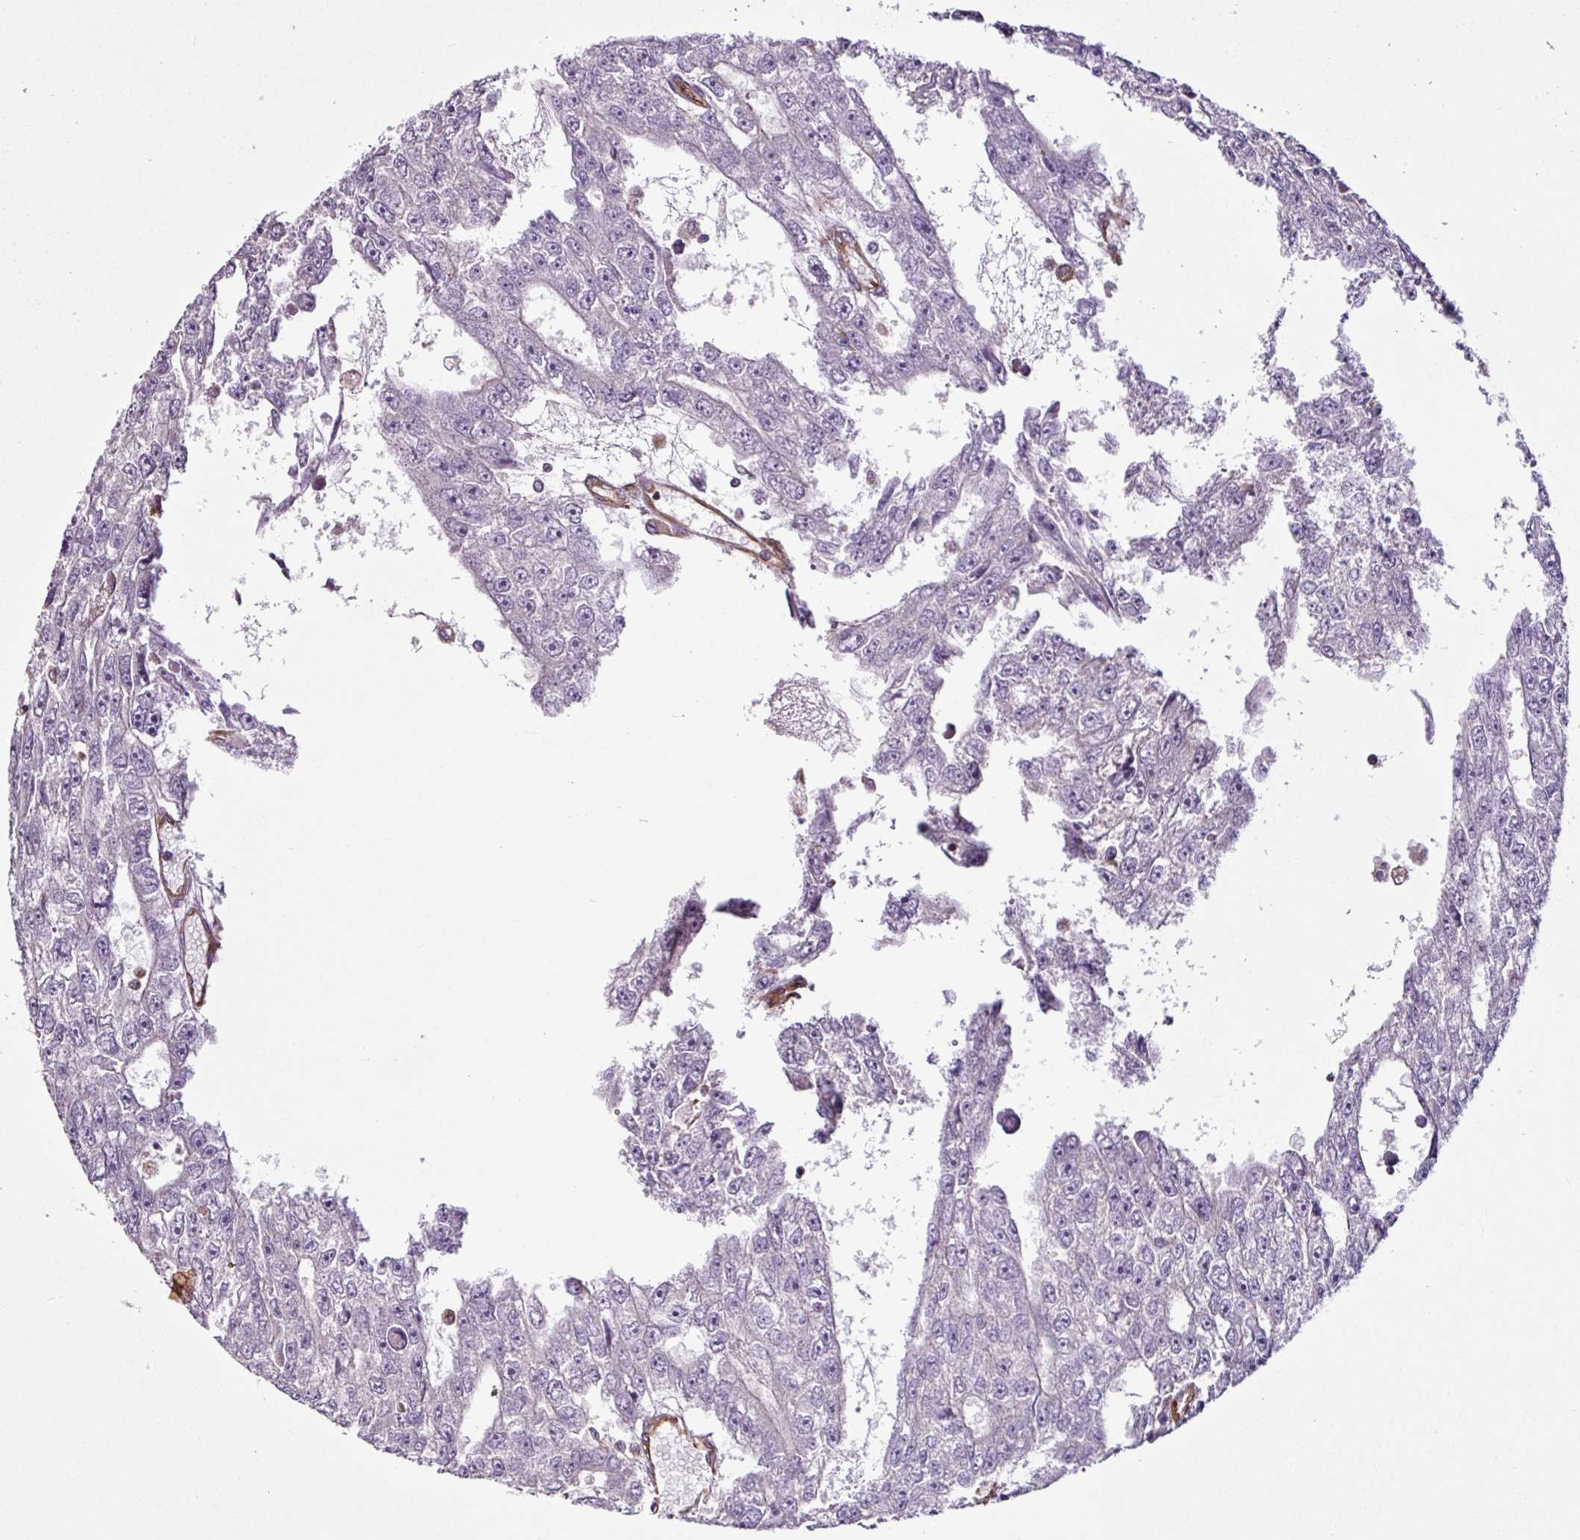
{"staining": {"intensity": "negative", "quantity": "none", "location": "none"}, "tissue": "testis cancer", "cell_type": "Tumor cells", "image_type": "cancer", "snomed": [{"axis": "morphology", "description": "Carcinoma, Embryonal, NOS"}, {"axis": "topography", "description": "Testis"}], "caption": "This is a micrograph of immunohistochemistry (IHC) staining of embryonal carcinoma (testis), which shows no expression in tumor cells.", "gene": "ZNF106", "patient": {"sex": "male", "age": 20}}